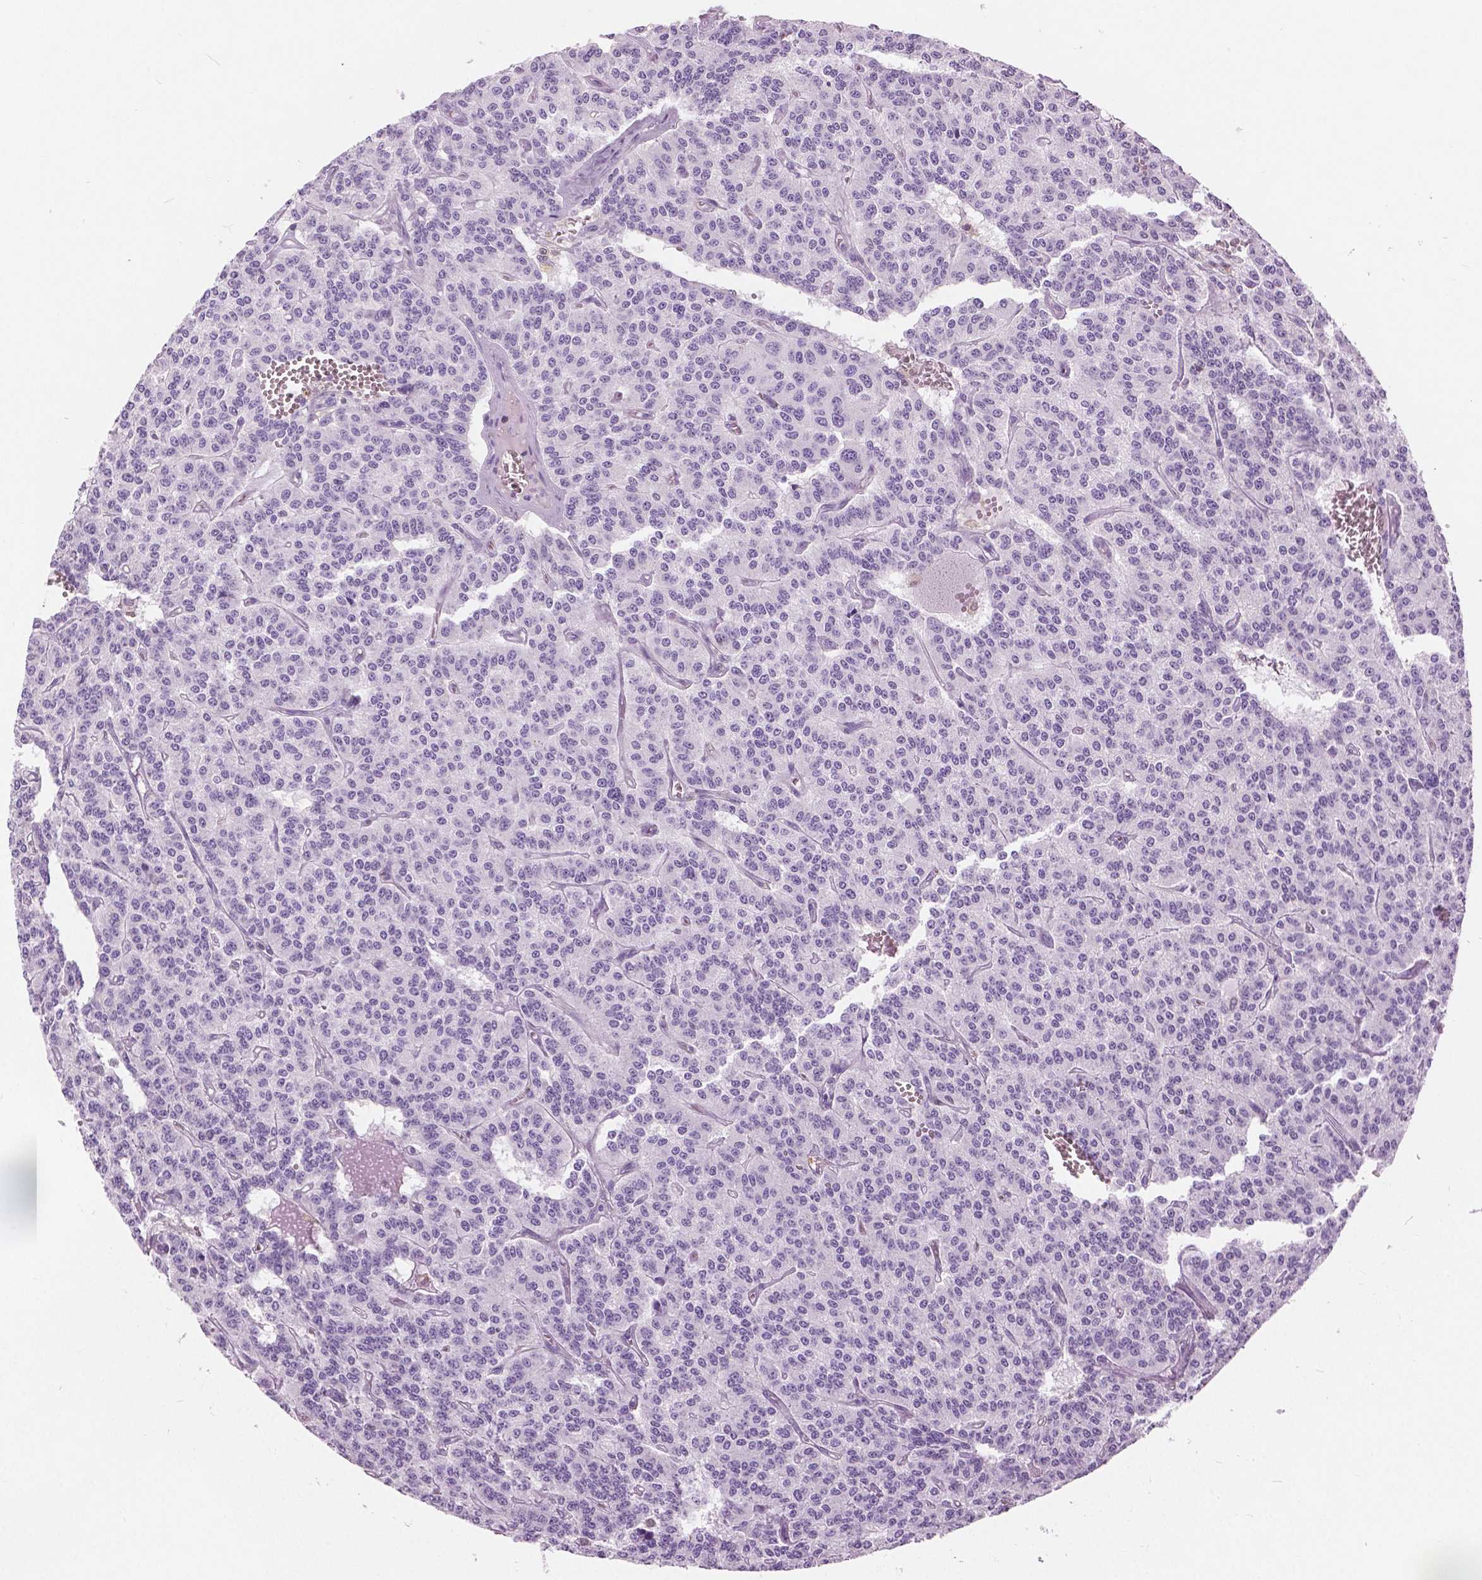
{"staining": {"intensity": "negative", "quantity": "none", "location": "none"}, "tissue": "carcinoid", "cell_type": "Tumor cells", "image_type": "cancer", "snomed": [{"axis": "morphology", "description": "Carcinoid, malignant, NOS"}, {"axis": "topography", "description": "Lung"}], "caption": "Carcinoid (malignant) stained for a protein using immunohistochemistry (IHC) shows no staining tumor cells.", "gene": "GALM", "patient": {"sex": "female", "age": 71}}